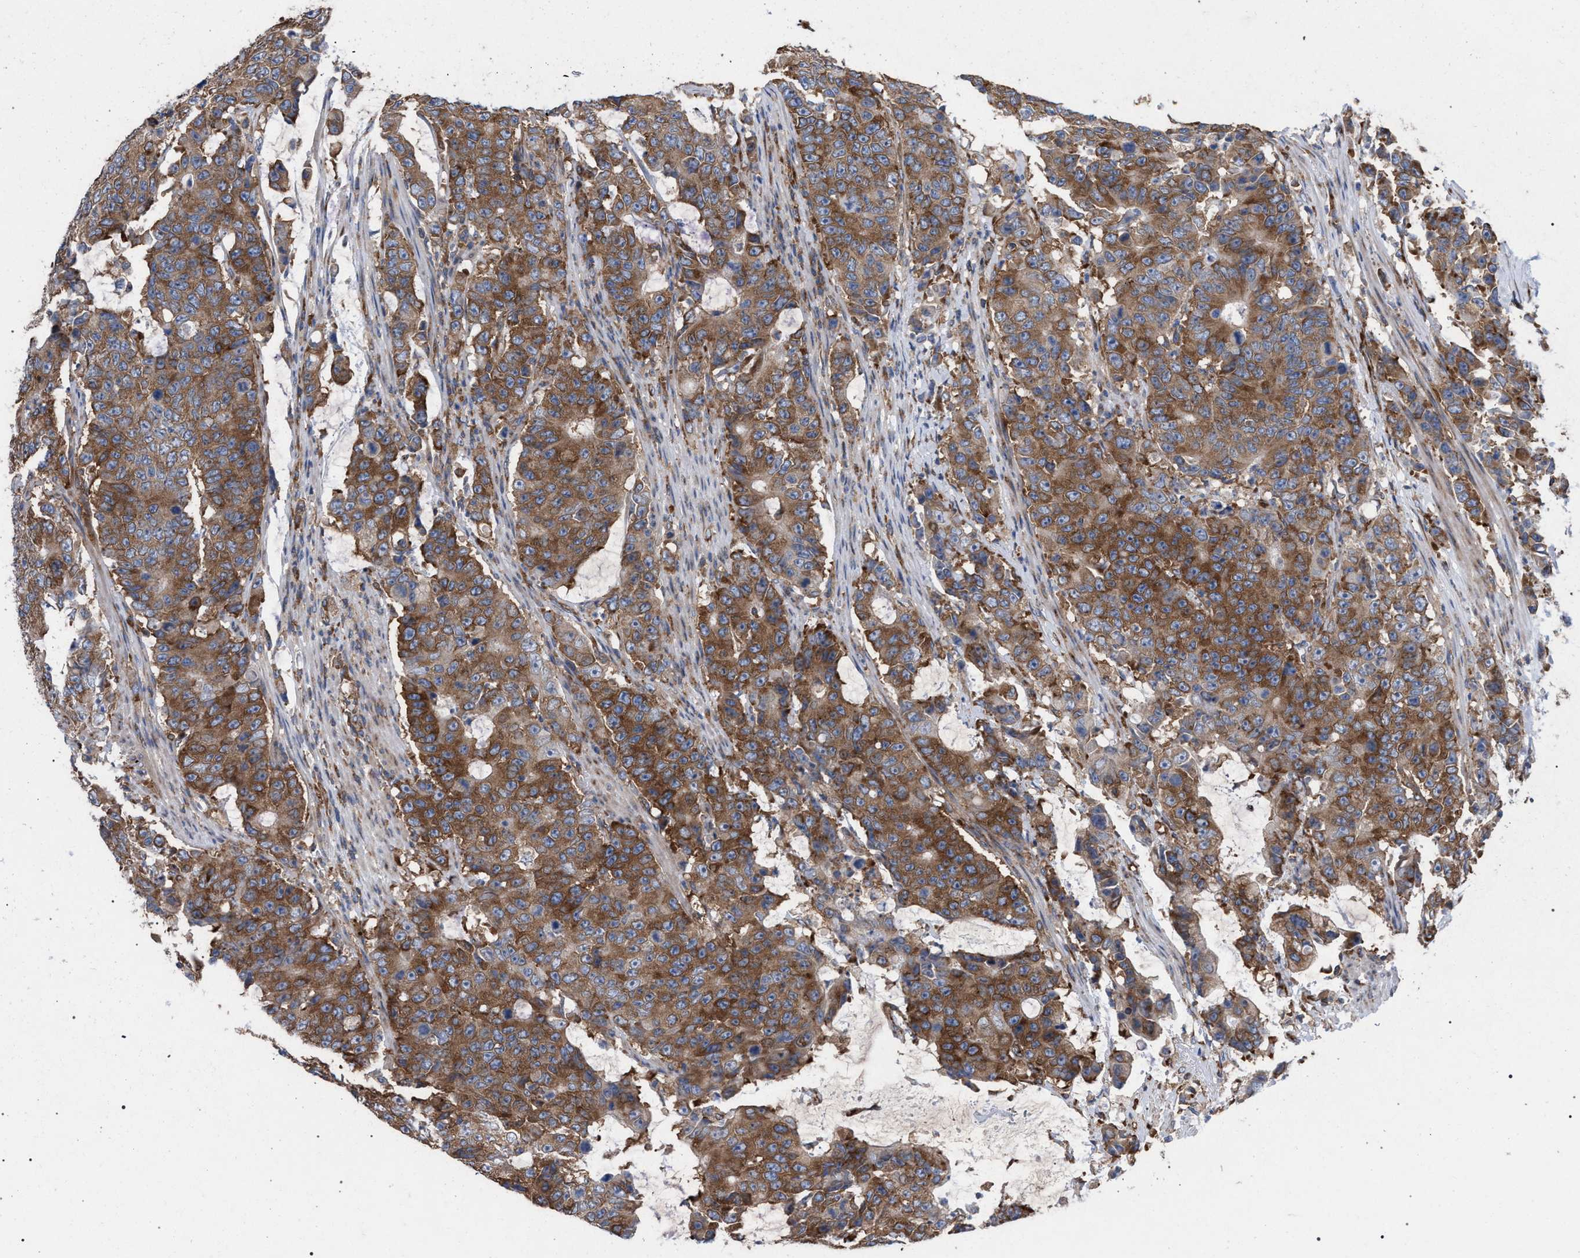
{"staining": {"intensity": "moderate", "quantity": ">75%", "location": "cytoplasmic/membranous"}, "tissue": "colorectal cancer", "cell_type": "Tumor cells", "image_type": "cancer", "snomed": [{"axis": "morphology", "description": "Adenocarcinoma, NOS"}, {"axis": "topography", "description": "Colon"}], "caption": "The histopathology image exhibits staining of adenocarcinoma (colorectal), revealing moderate cytoplasmic/membranous protein expression (brown color) within tumor cells. (DAB (3,3'-diaminobenzidine) IHC with brightfield microscopy, high magnification).", "gene": "CDR2L", "patient": {"sex": "female", "age": 86}}